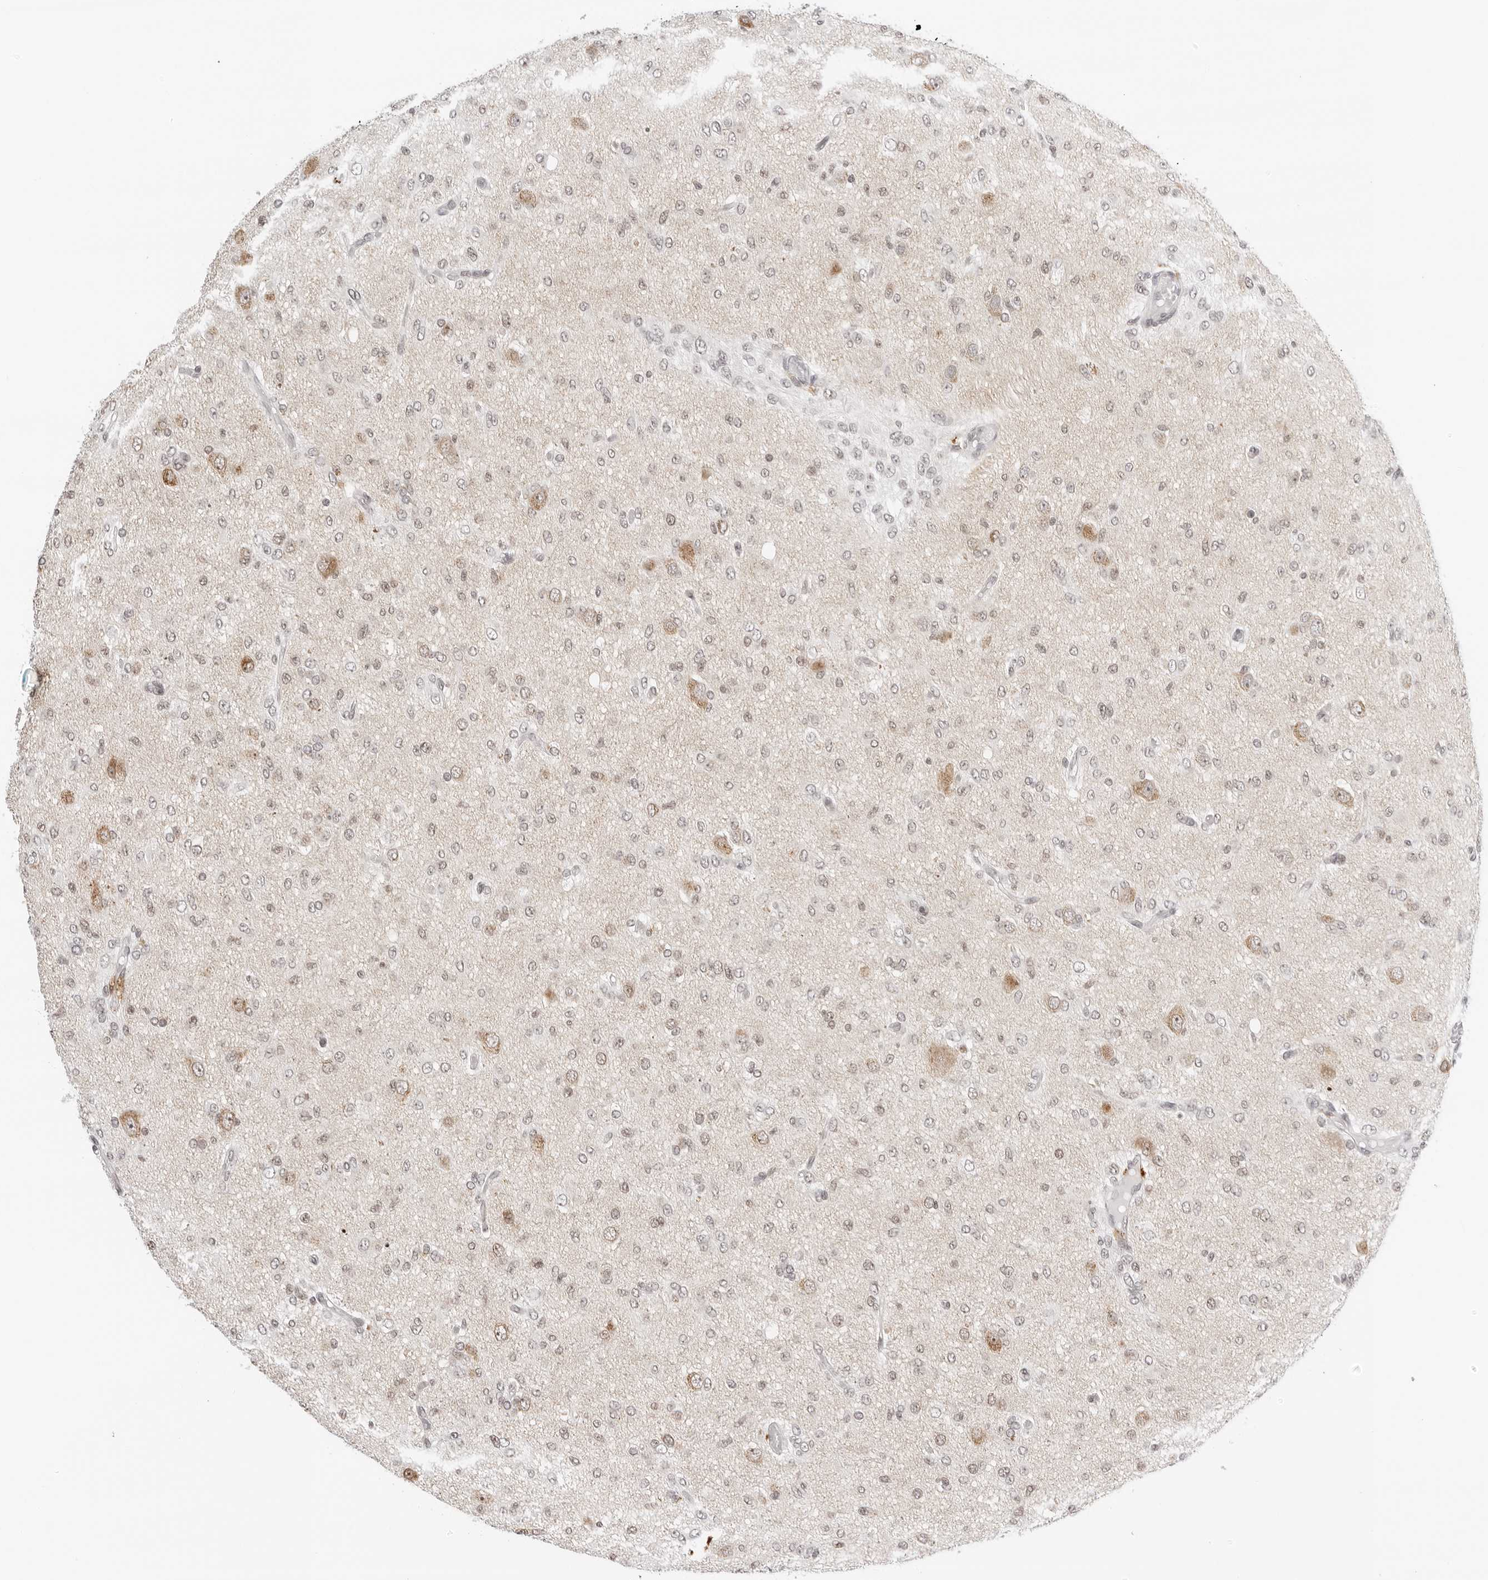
{"staining": {"intensity": "weak", "quantity": "<25%", "location": "nuclear"}, "tissue": "glioma", "cell_type": "Tumor cells", "image_type": "cancer", "snomed": [{"axis": "morphology", "description": "Glioma, malignant, High grade"}, {"axis": "topography", "description": "Brain"}], "caption": "There is no significant positivity in tumor cells of high-grade glioma (malignant).", "gene": "MSH6", "patient": {"sex": "female", "age": 59}}